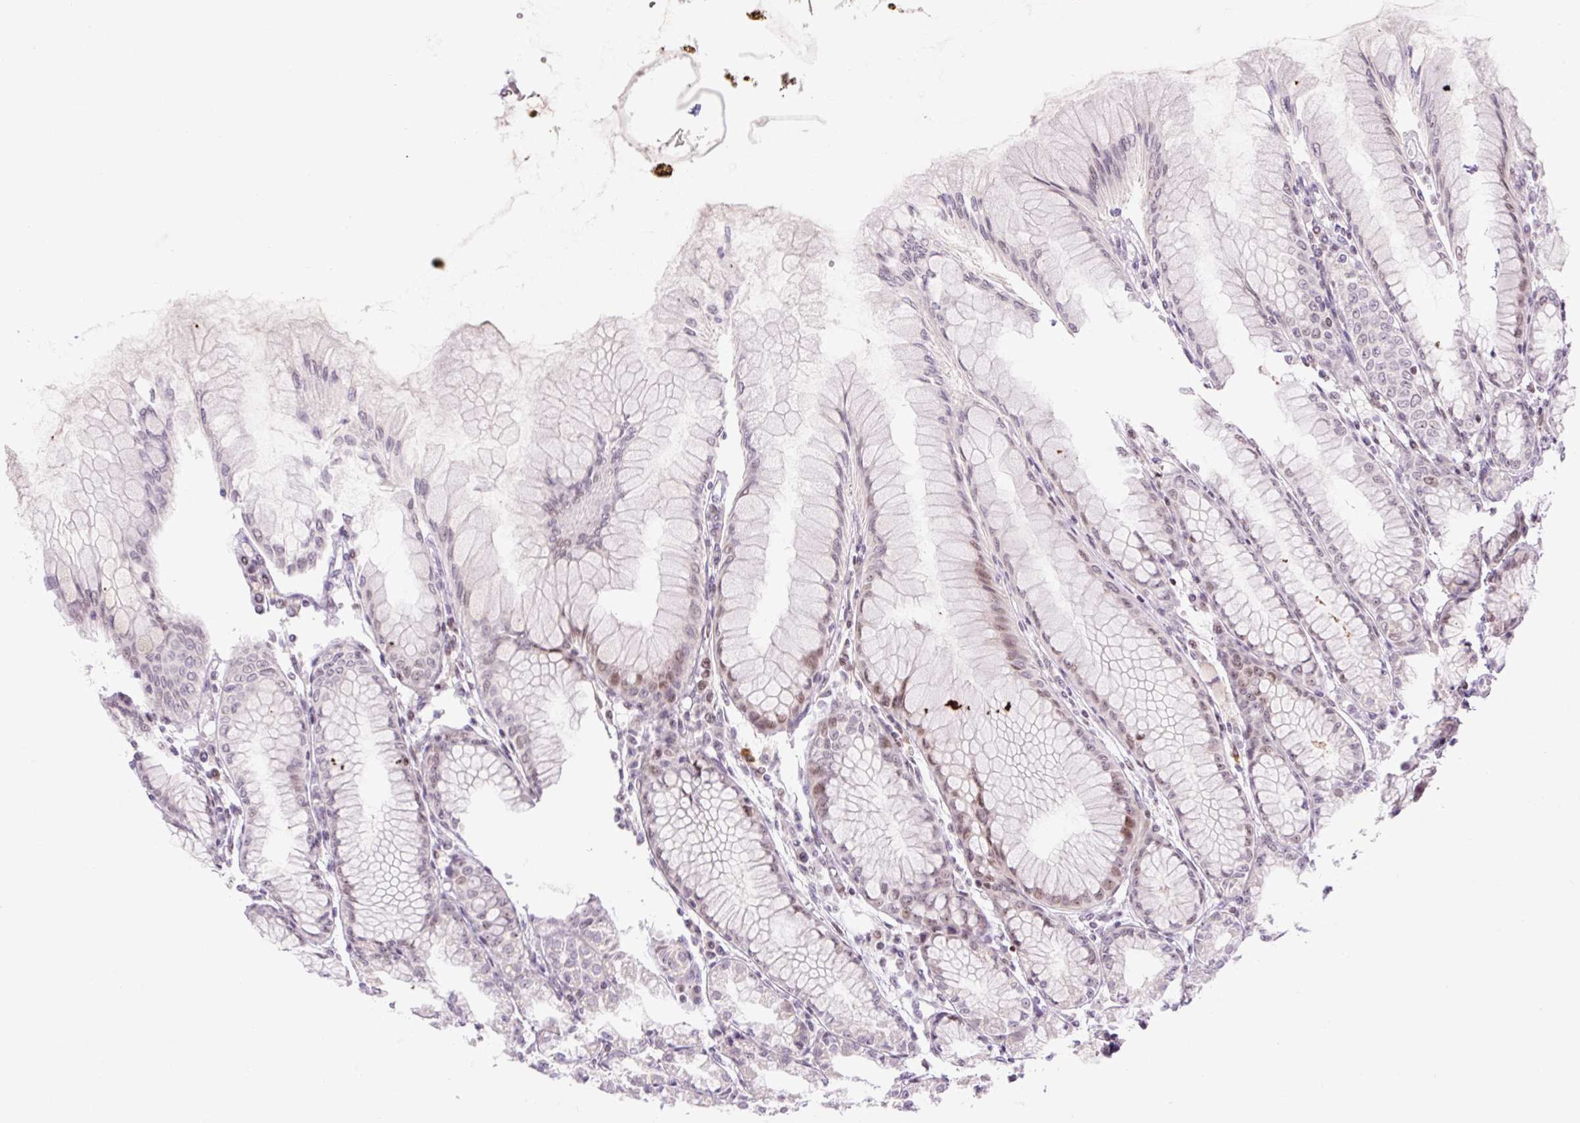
{"staining": {"intensity": "moderate", "quantity": "<25%", "location": "cytoplasmic/membranous,nuclear"}, "tissue": "stomach", "cell_type": "Glandular cells", "image_type": "normal", "snomed": [{"axis": "morphology", "description": "Normal tissue, NOS"}, {"axis": "topography", "description": "Stomach"}], "caption": "The micrograph exhibits immunohistochemical staining of unremarkable stomach. There is moderate cytoplasmic/membranous,nuclear staining is appreciated in approximately <25% of glandular cells.", "gene": "ENSG00000268750", "patient": {"sex": "female", "age": 57}}